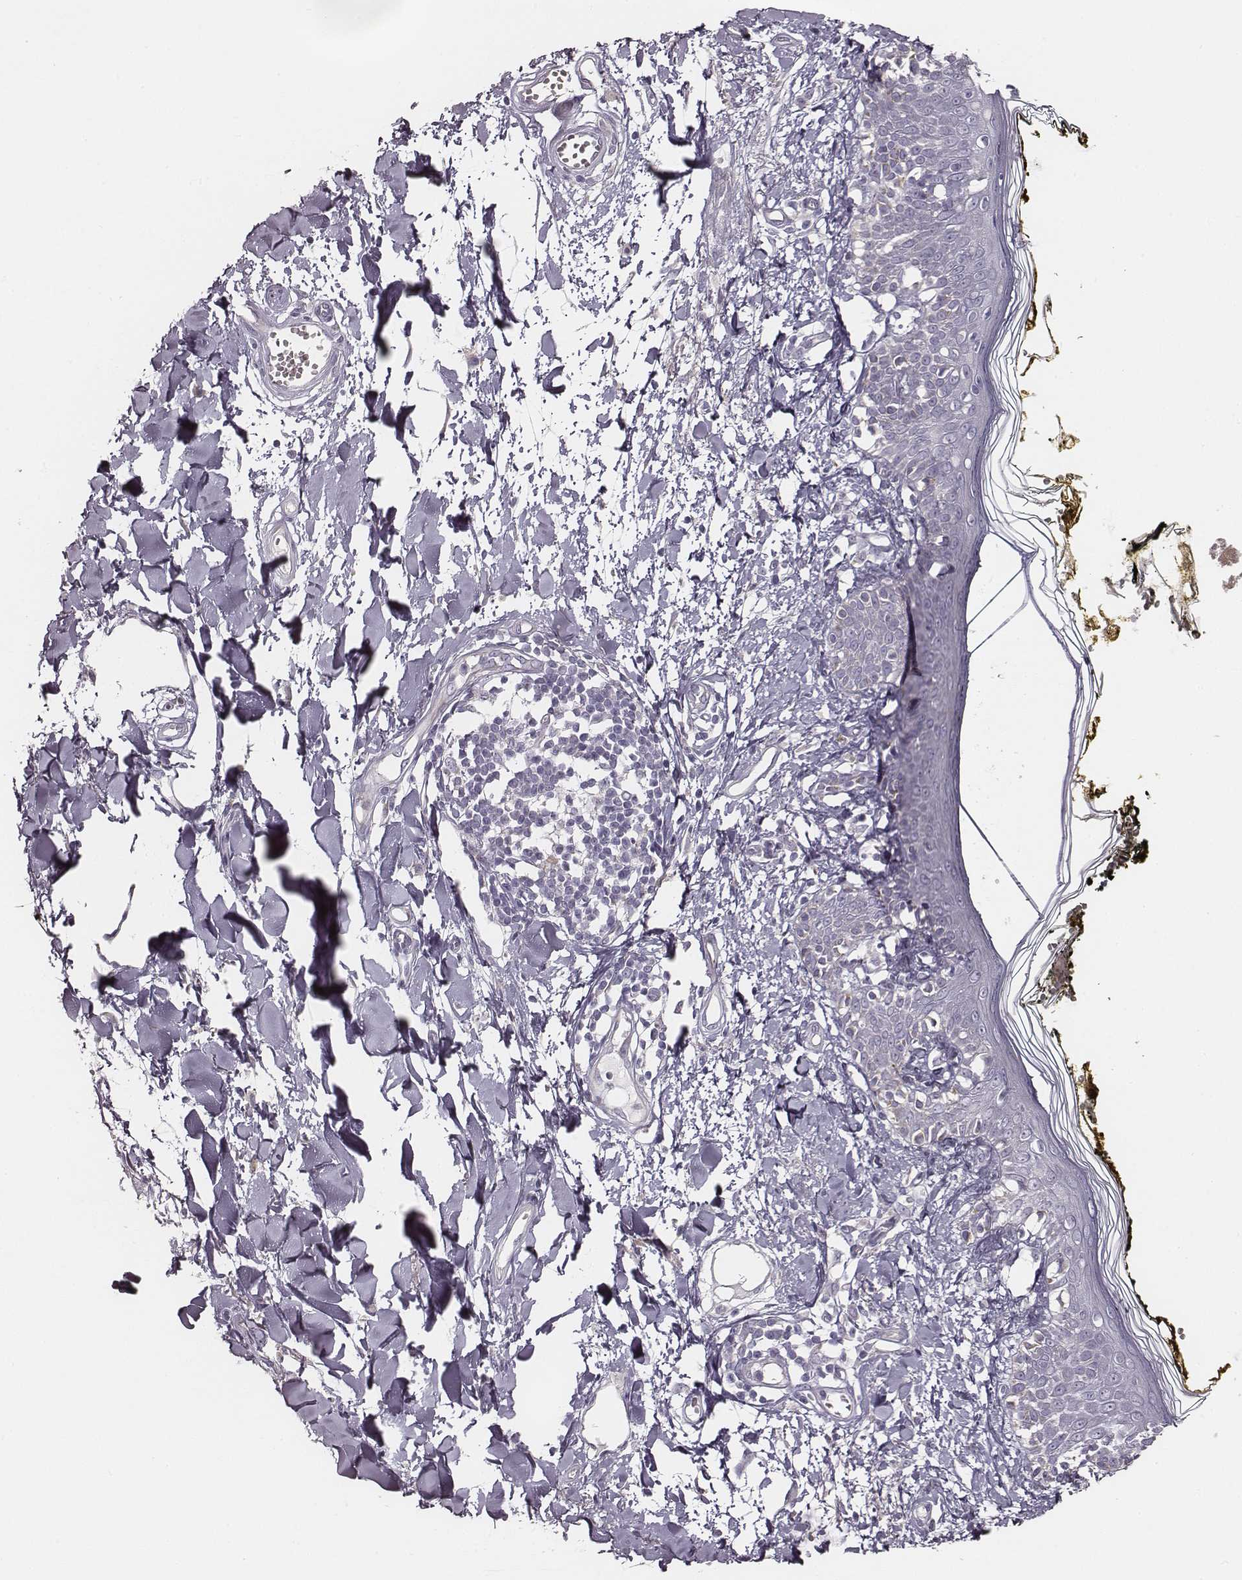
{"staining": {"intensity": "negative", "quantity": "none", "location": "none"}, "tissue": "skin", "cell_type": "Fibroblasts", "image_type": "normal", "snomed": [{"axis": "morphology", "description": "Normal tissue, NOS"}, {"axis": "topography", "description": "Skin"}], "caption": "Immunohistochemistry histopathology image of unremarkable skin stained for a protein (brown), which demonstrates no positivity in fibroblasts. (DAB immunohistochemistry with hematoxylin counter stain).", "gene": "UBL4B", "patient": {"sex": "male", "age": 76}}